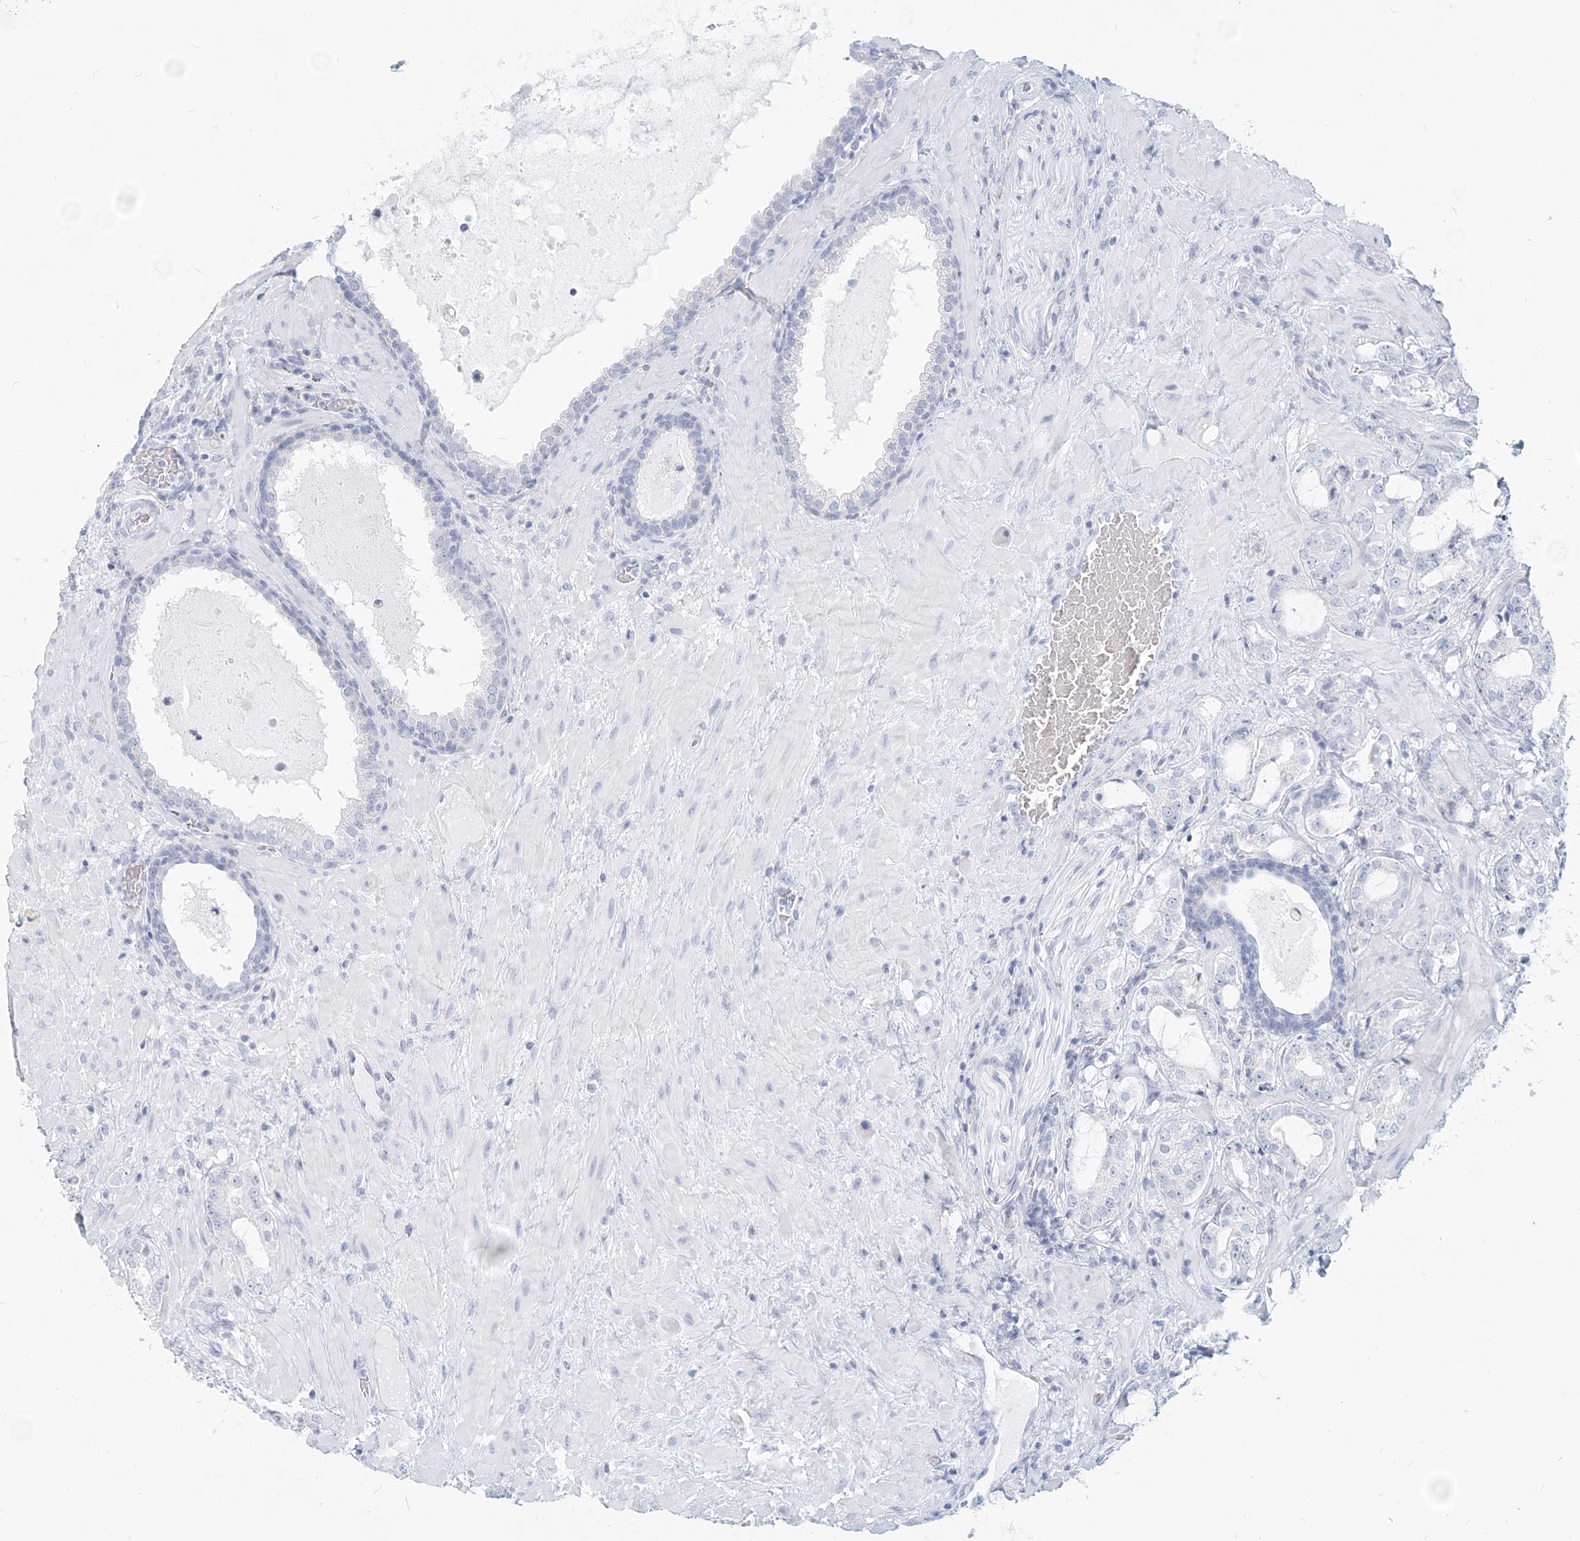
{"staining": {"intensity": "negative", "quantity": "none", "location": "none"}, "tissue": "prostate cancer", "cell_type": "Tumor cells", "image_type": "cancer", "snomed": [{"axis": "morphology", "description": "Adenocarcinoma, High grade"}, {"axis": "topography", "description": "Prostate"}], "caption": "The micrograph exhibits no staining of tumor cells in prostate cancer.", "gene": "CSN1S1", "patient": {"sex": "male", "age": 64}}